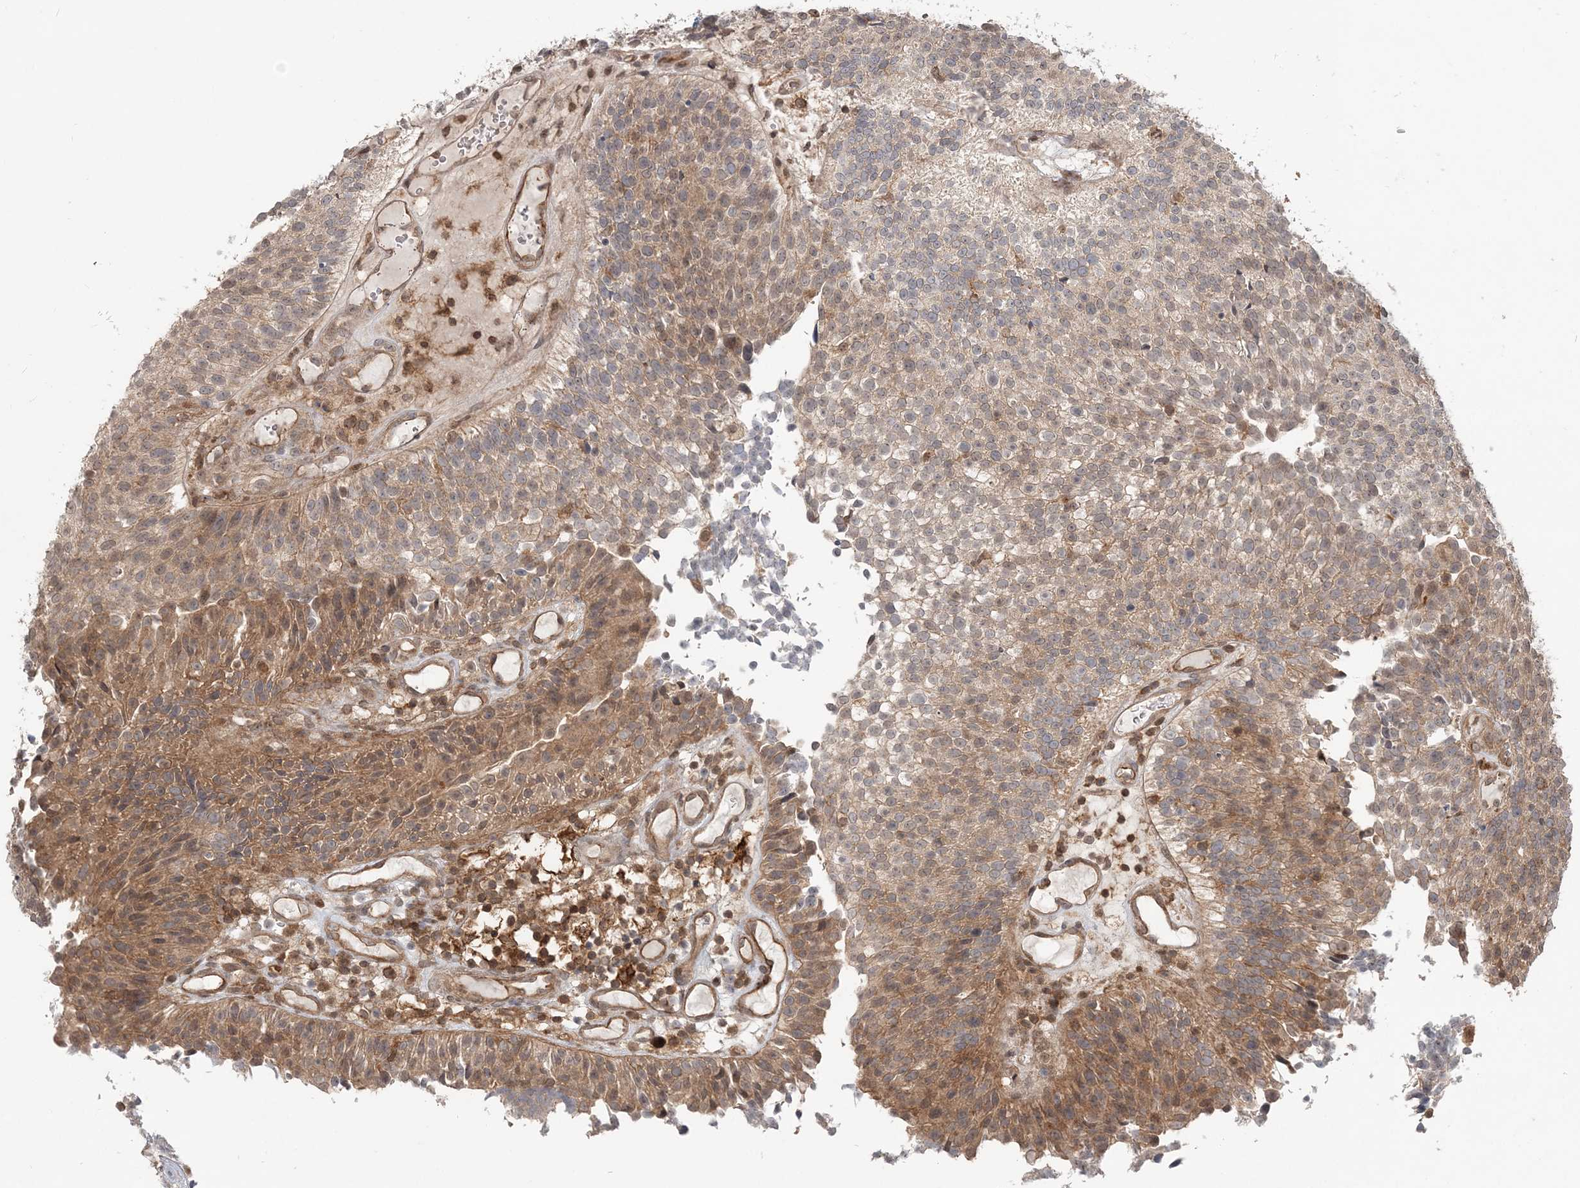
{"staining": {"intensity": "moderate", "quantity": "25%-75%", "location": "cytoplasmic/membranous"}, "tissue": "urothelial cancer", "cell_type": "Tumor cells", "image_type": "cancer", "snomed": [{"axis": "morphology", "description": "Urothelial carcinoma, Low grade"}, {"axis": "topography", "description": "Urinary bladder"}], "caption": "Immunohistochemistry of urothelial cancer reveals medium levels of moderate cytoplasmic/membranous expression in approximately 25%-75% of tumor cells.", "gene": "CAB39", "patient": {"sex": "male", "age": 86}}